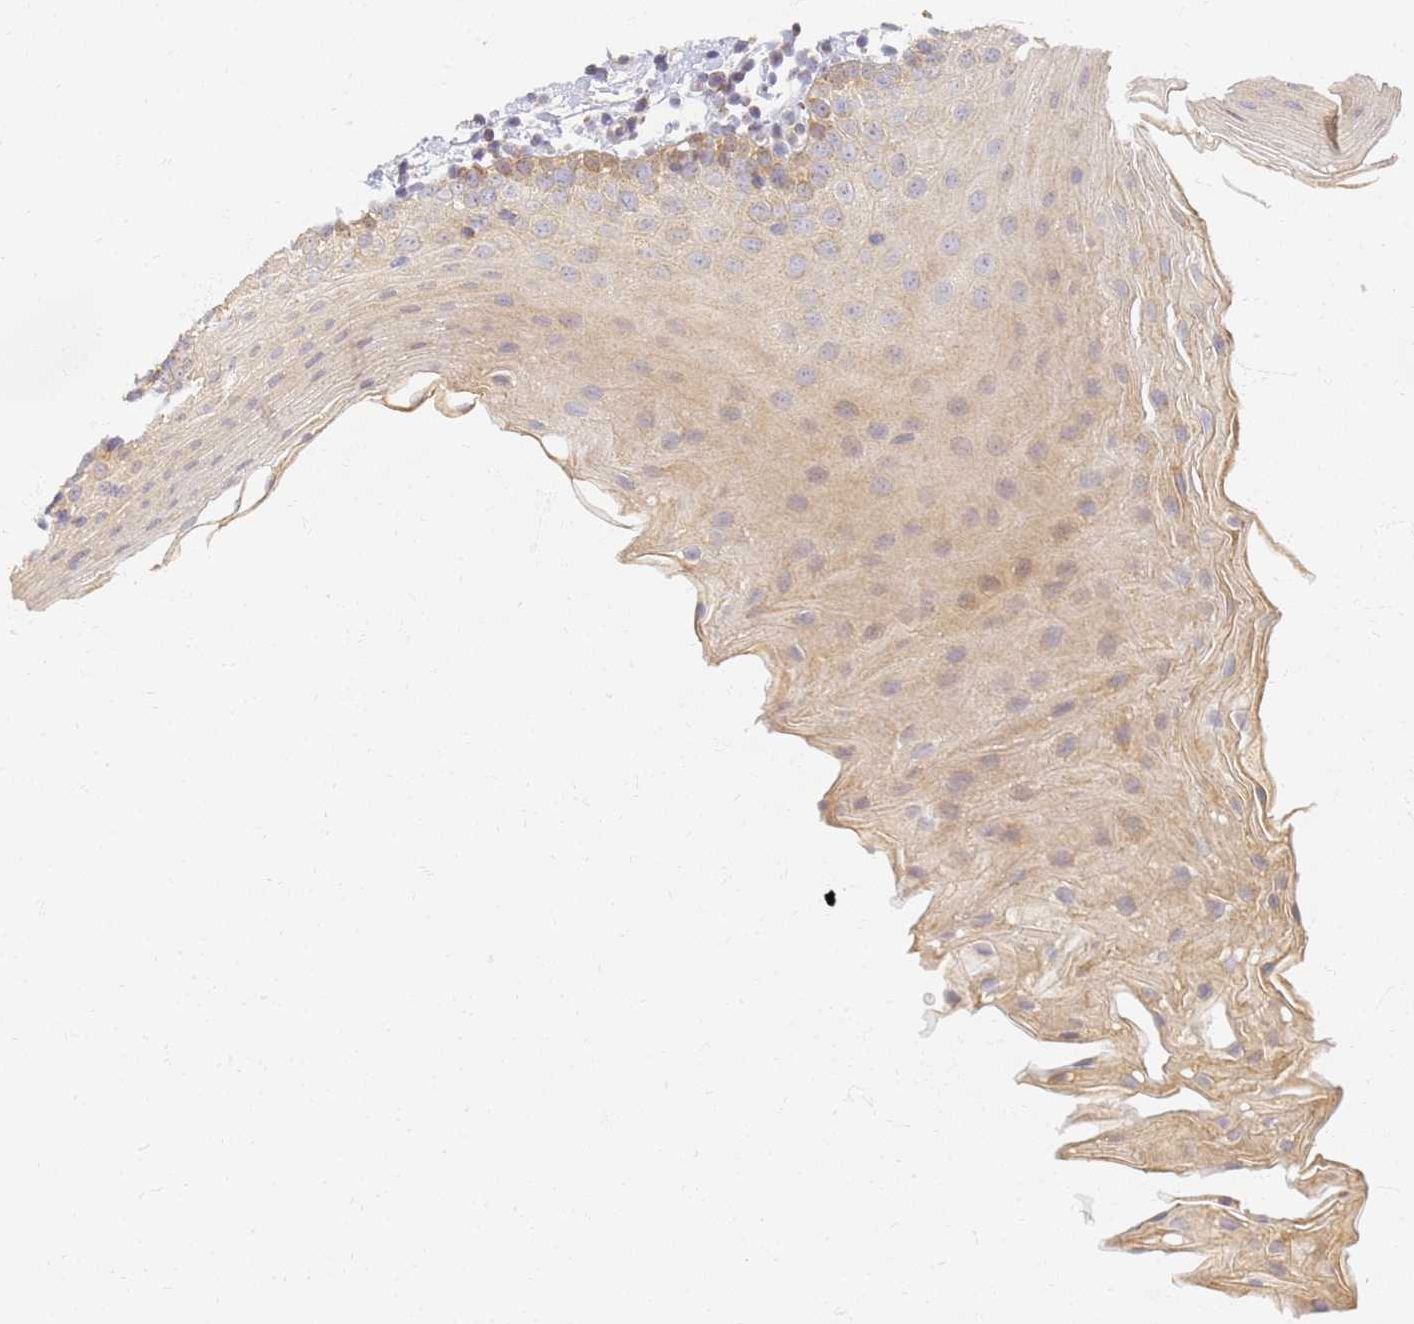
{"staining": {"intensity": "moderate", "quantity": ">75%", "location": "cytoplasmic/membranous,nuclear"}, "tissue": "oral mucosa", "cell_type": "Squamous epithelial cells", "image_type": "normal", "snomed": [{"axis": "morphology", "description": "Normal tissue, NOS"}, {"axis": "topography", "description": "Oral tissue"}], "caption": "Brown immunohistochemical staining in normal oral mucosa reveals moderate cytoplasmic/membranous,nuclear expression in about >75% of squamous epithelial cells.", "gene": "UTP23", "patient": {"sex": "male", "age": 46}}